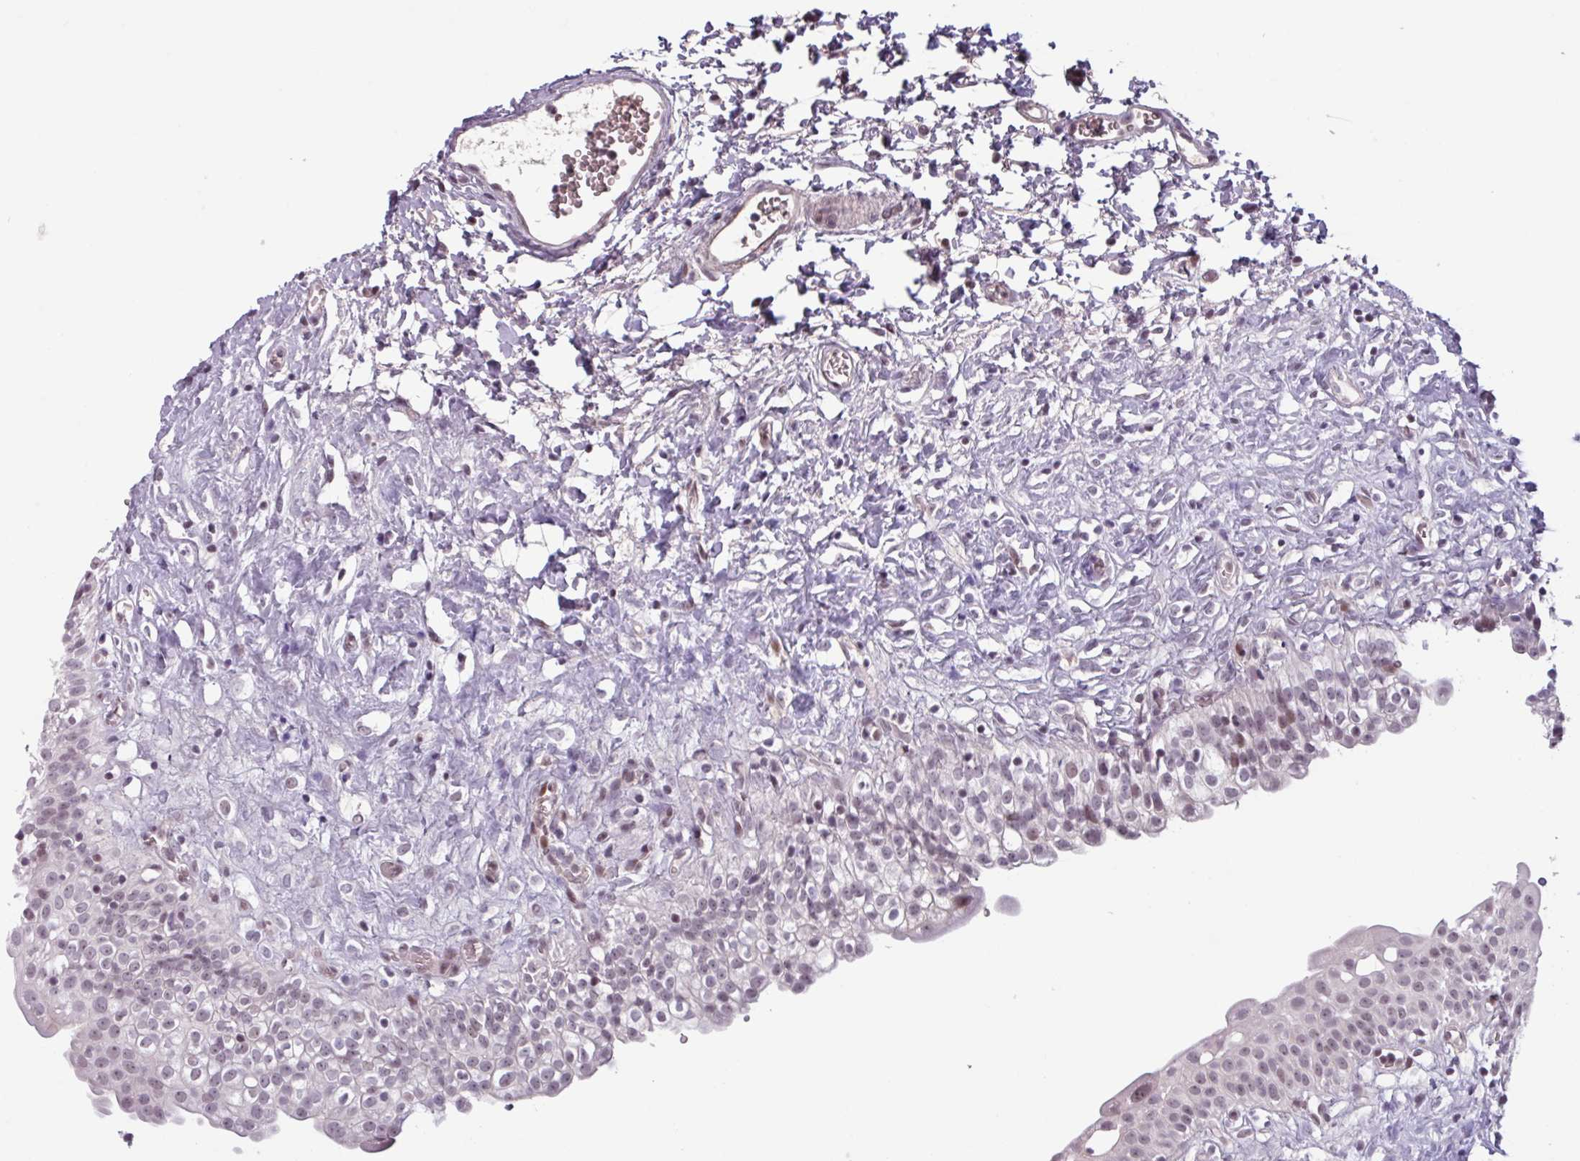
{"staining": {"intensity": "moderate", "quantity": "25%-75%", "location": "nuclear"}, "tissue": "urinary bladder", "cell_type": "Urothelial cells", "image_type": "normal", "snomed": [{"axis": "morphology", "description": "Normal tissue, NOS"}, {"axis": "topography", "description": "Urinary bladder"}], "caption": "Urinary bladder stained with a brown dye reveals moderate nuclear positive staining in approximately 25%-75% of urothelial cells.", "gene": "ZNF575", "patient": {"sex": "male", "age": 51}}